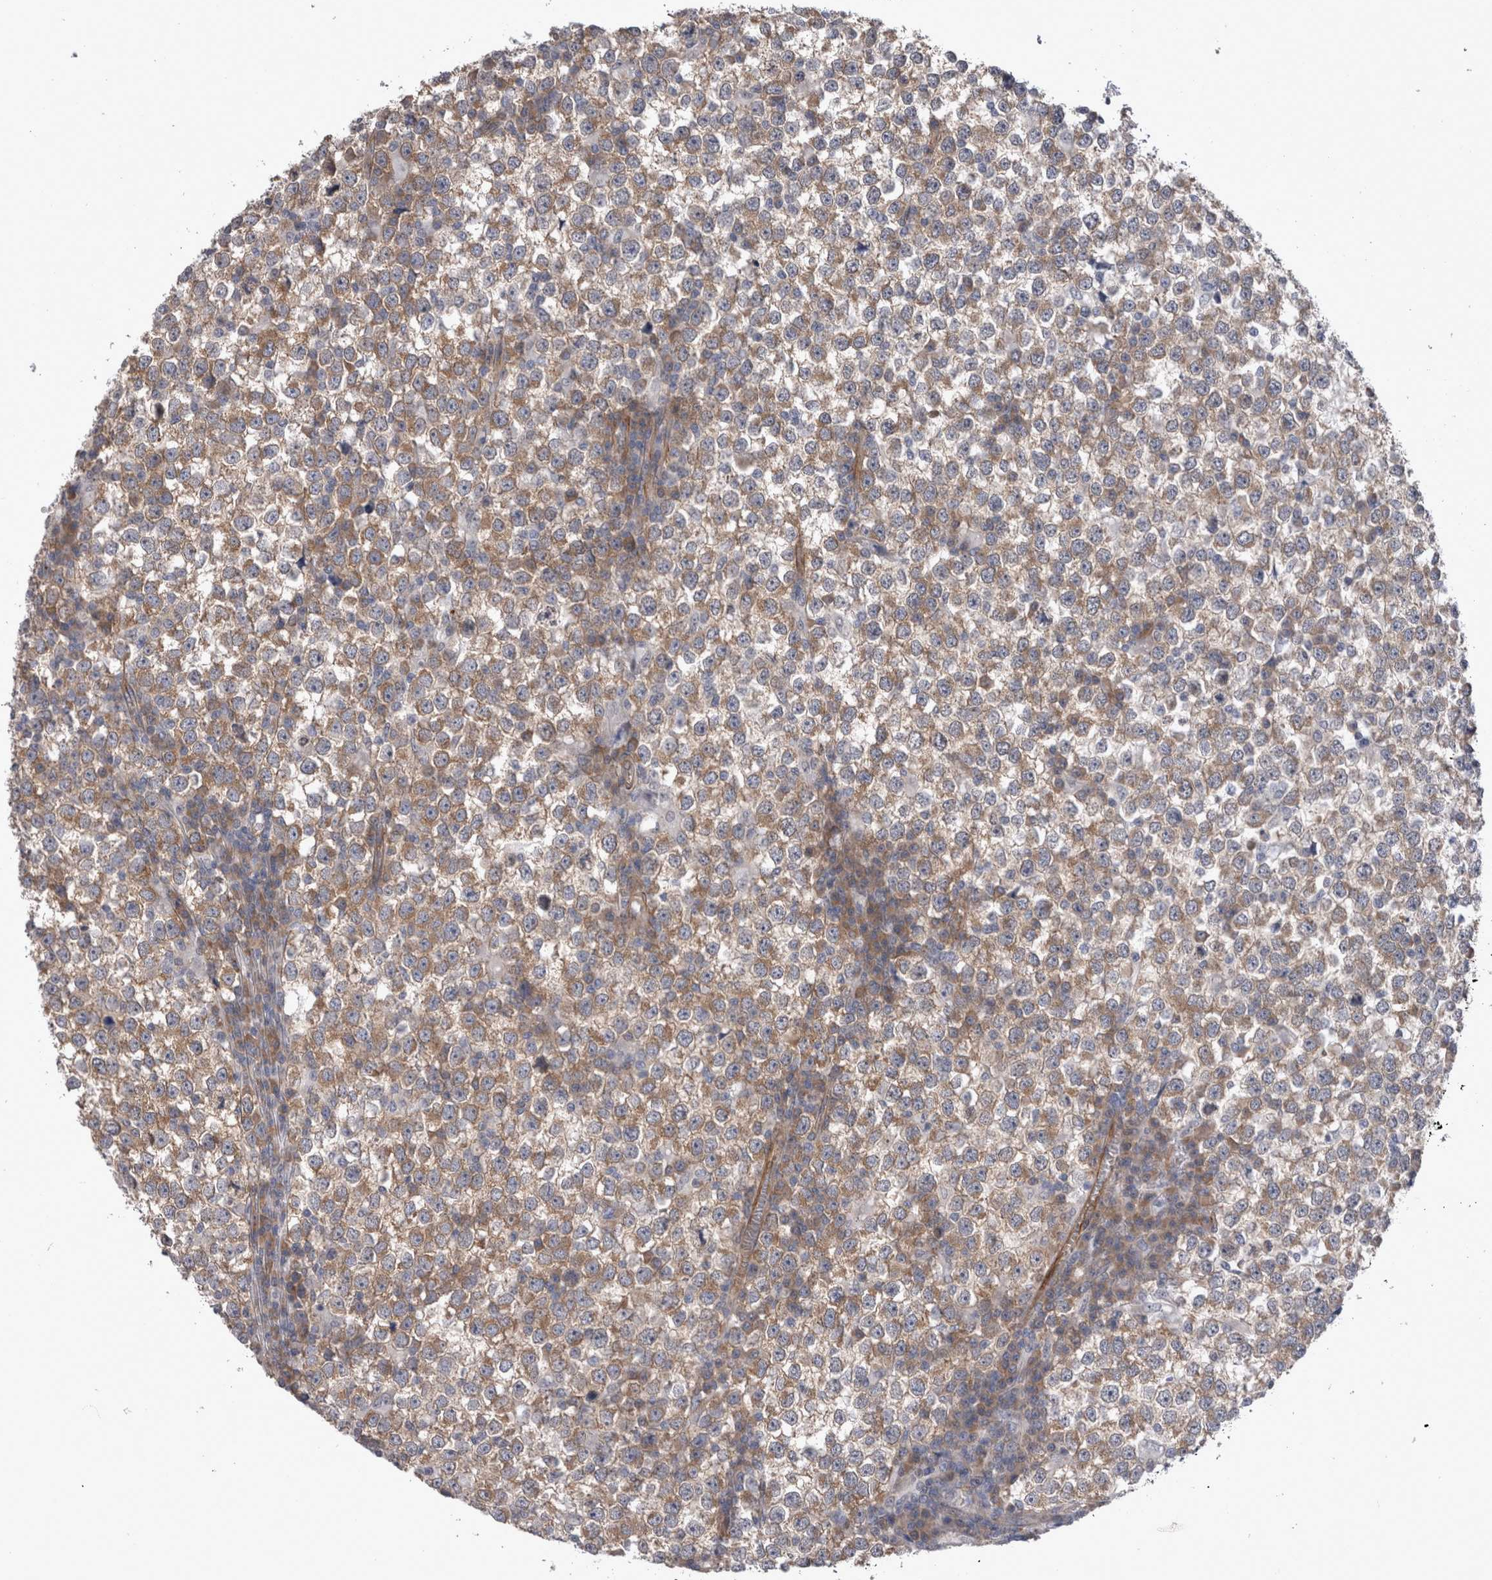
{"staining": {"intensity": "moderate", "quantity": ">75%", "location": "cytoplasmic/membranous"}, "tissue": "testis cancer", "cell_type": "Tumor cells", "image_type": "cancer", "snomed": [{"axis": "morphology", "description": "Seminoma, NOS"}, {"axis": "topography", "description": "Testis"}], "caption": "IHC histopathology image of neoplastic tissue: human seminoma (testis) stained using IHC demonstrates medium levels of moderate protein expression localized specifically in the cytoplasmic/membranous of tumor cells, appearing as a cytoplasmic/membranous brown color.", "gene": "DDX6", "patient": {"sex": "male", "age": 65}}